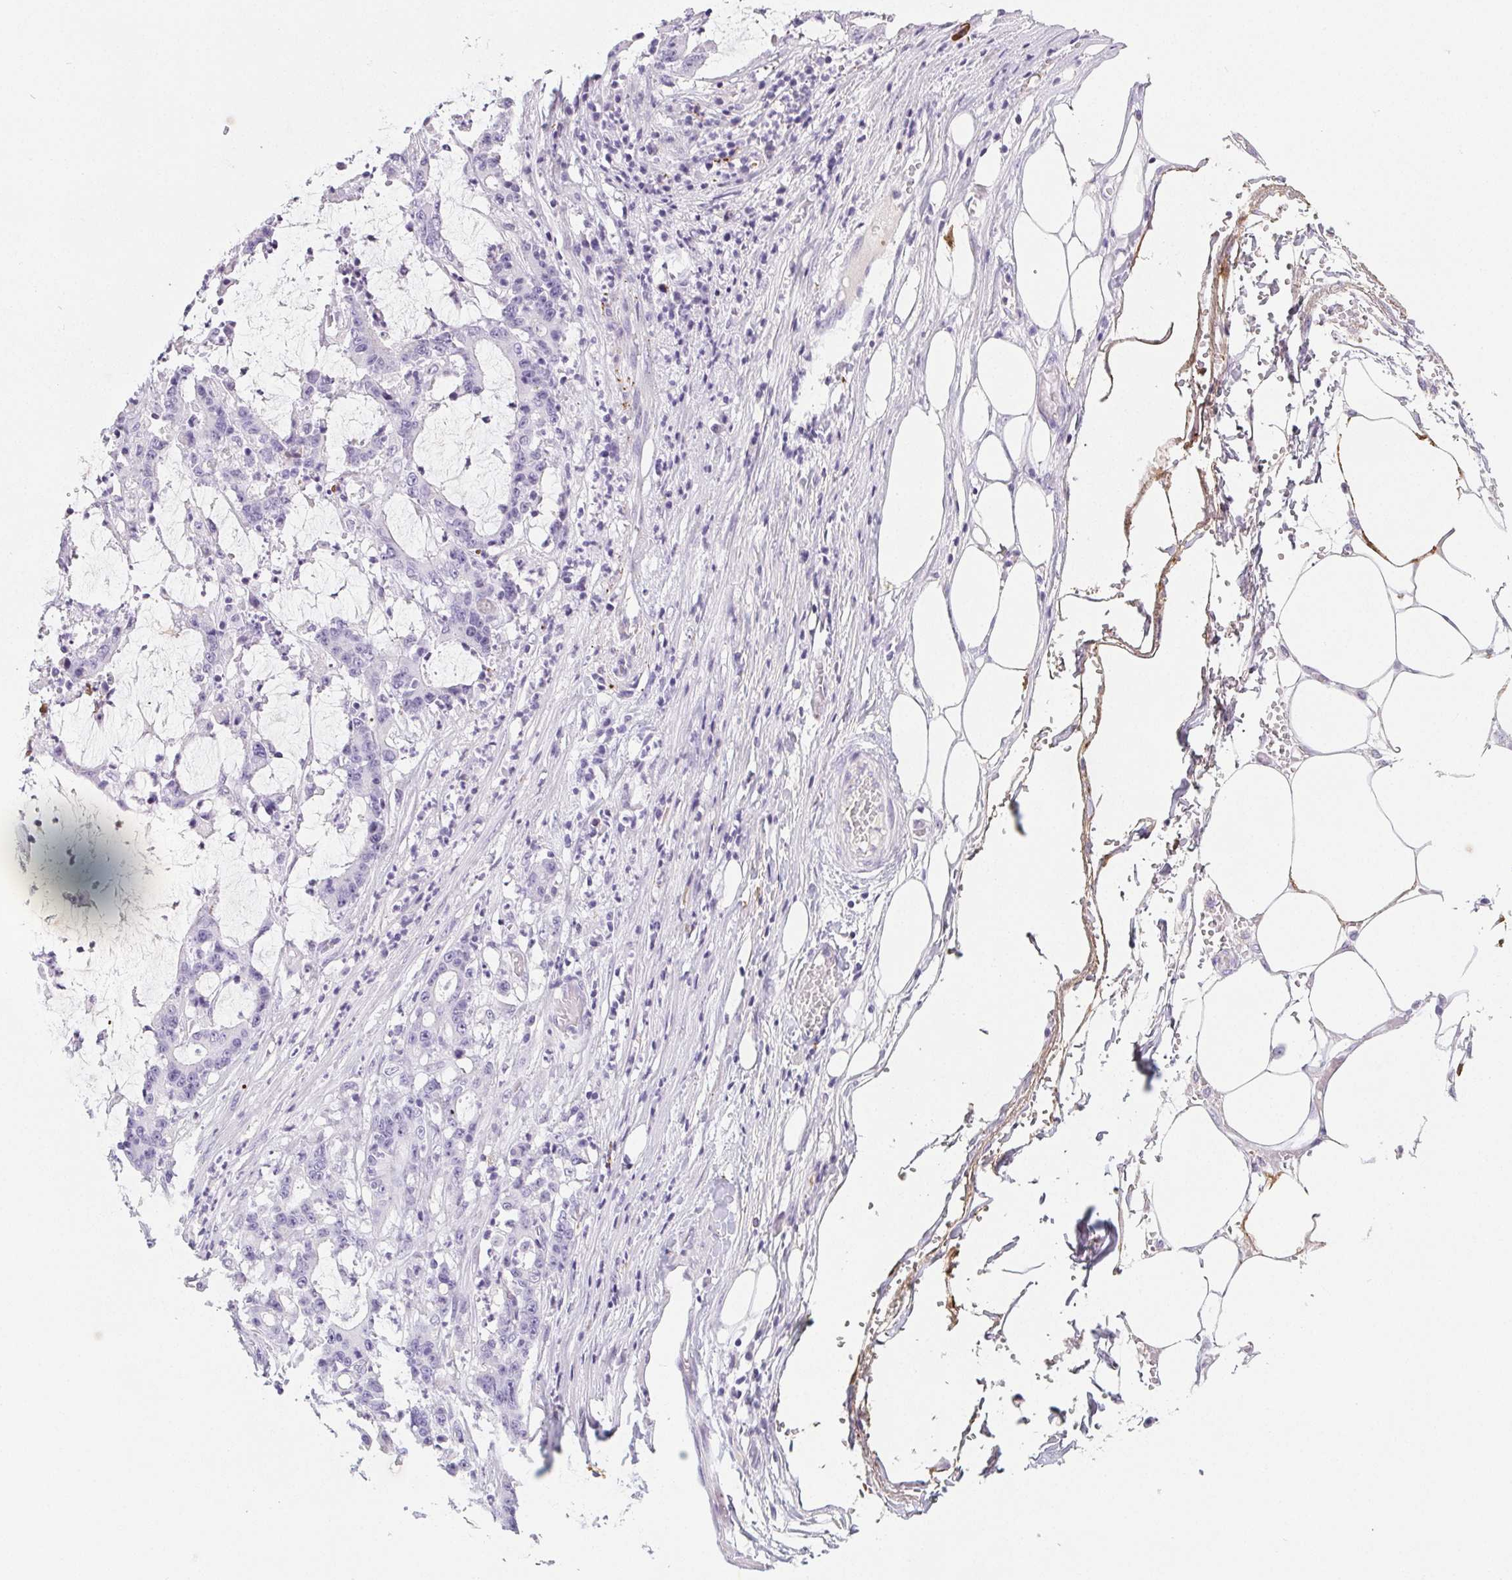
{"staining": {"intensity": "negative", "quantity": "none", "location": "none"}, "tissue": "stomach cancer", "cell_type": "Tumor cells", "image_type": "cancer", "snomed": [{"axis": "morphology", "description": "Adenocarcinoma, NOS"}, {"axis": "topography", "description": "Stomach, upper"}], "caption": "This image is of stomach cancer stained with IHC to label a protein in brown with the nuclei are counter-stained blue. There is no staining in tumor cells.", "gene": "VTN", "patient": {"sex": "male", "age": 68}}